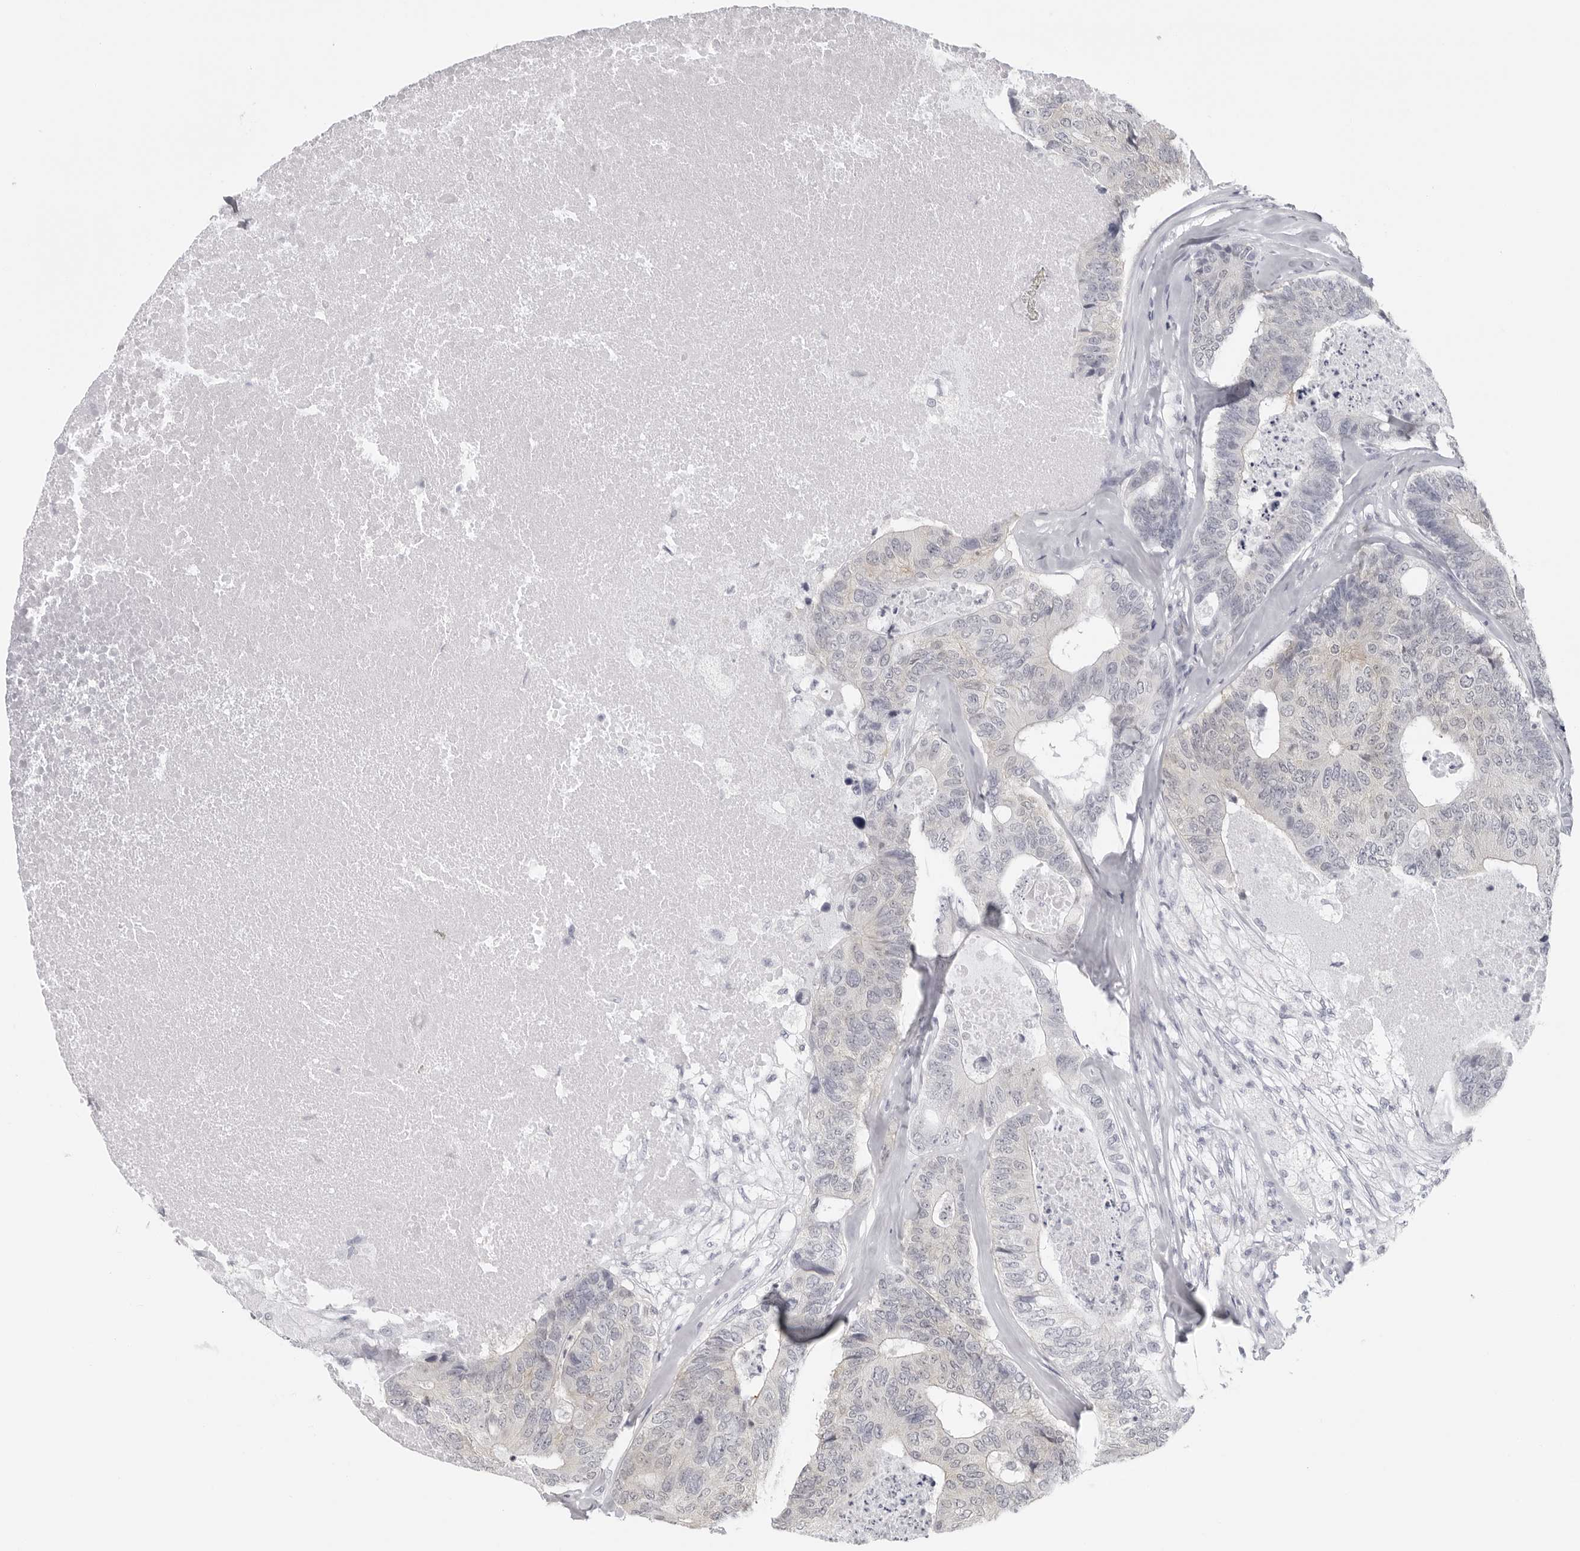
{"staining": {"intensity": "negative", "quantity": "none", "location": "none"}, "tissue": "colorectal cancer", "cell_type": "Tumor cells", "image_type": "cancer", "snomed": [{"axis": "morphology", "description": "Adenocarcinoma, NOS"}, {"axis": "topography", "description": "Colon"}], "caption": "The photomicrograph exhibits no significant staining in tumor cells of colorectal cancer (adenocarcinoma).", "gene": "EPB41", "patient": {"sex": "female", "age": 67}}